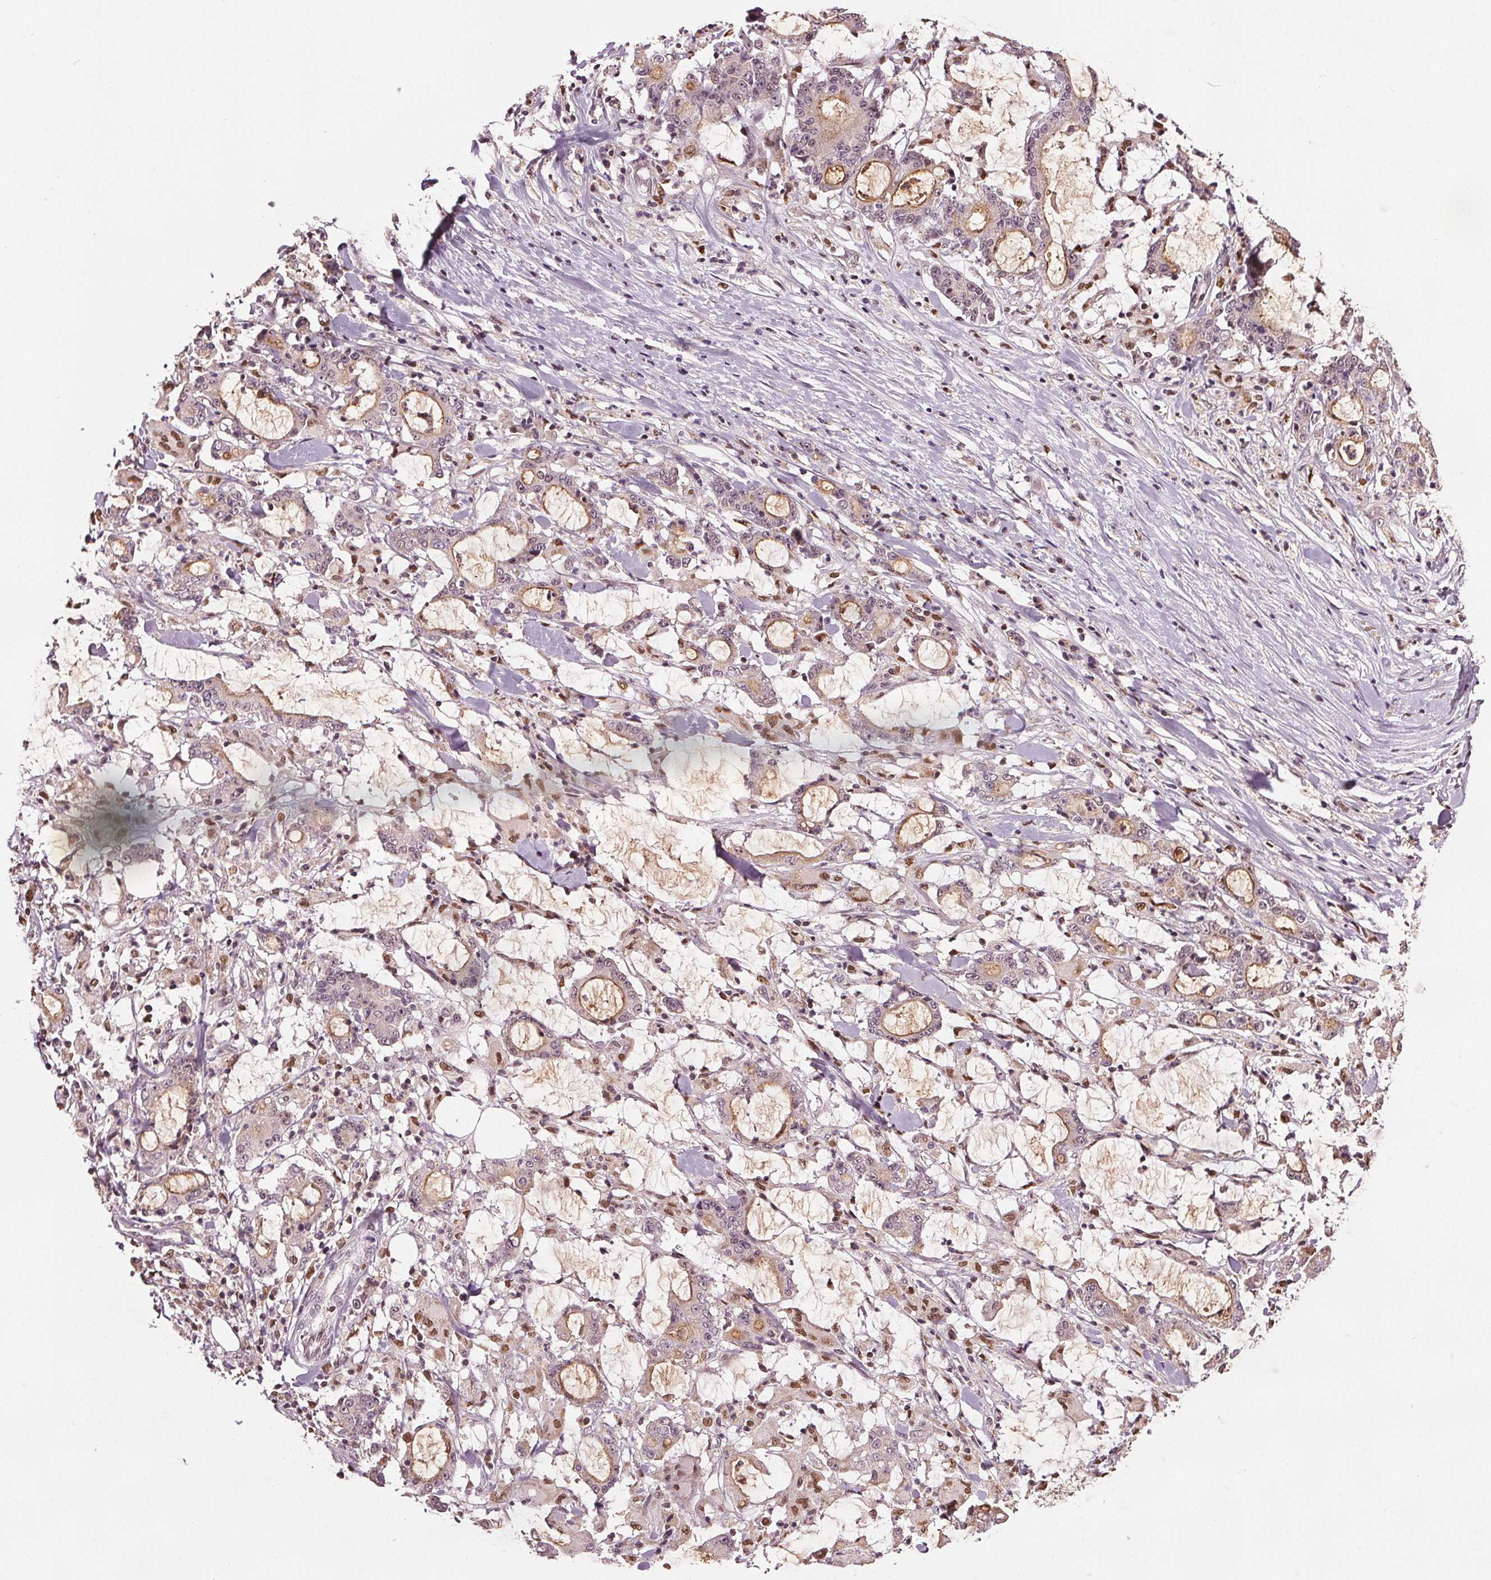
{"staining": {"intensity": "moderate", "quantity": "<25%", "location": "cytoplasmic/membranous"}, "tissue": "stomach cancer", "cell_type": "Tumor cells", "image_type": "cancer", "snomed": [{"axis": "morphology", "description": "Adenocarcinoma, NOS"}, {"axis": "topography", "description": "Stomach, upper"}], "caption": "The immunohistochemical stain highlights moderate cytoplasmic/membranous expression in tumor cells of stomach cancer (adenocarcinoma) tissue.", "gene": "DDX11", "patient": {"sex": "male", "age": 68}}